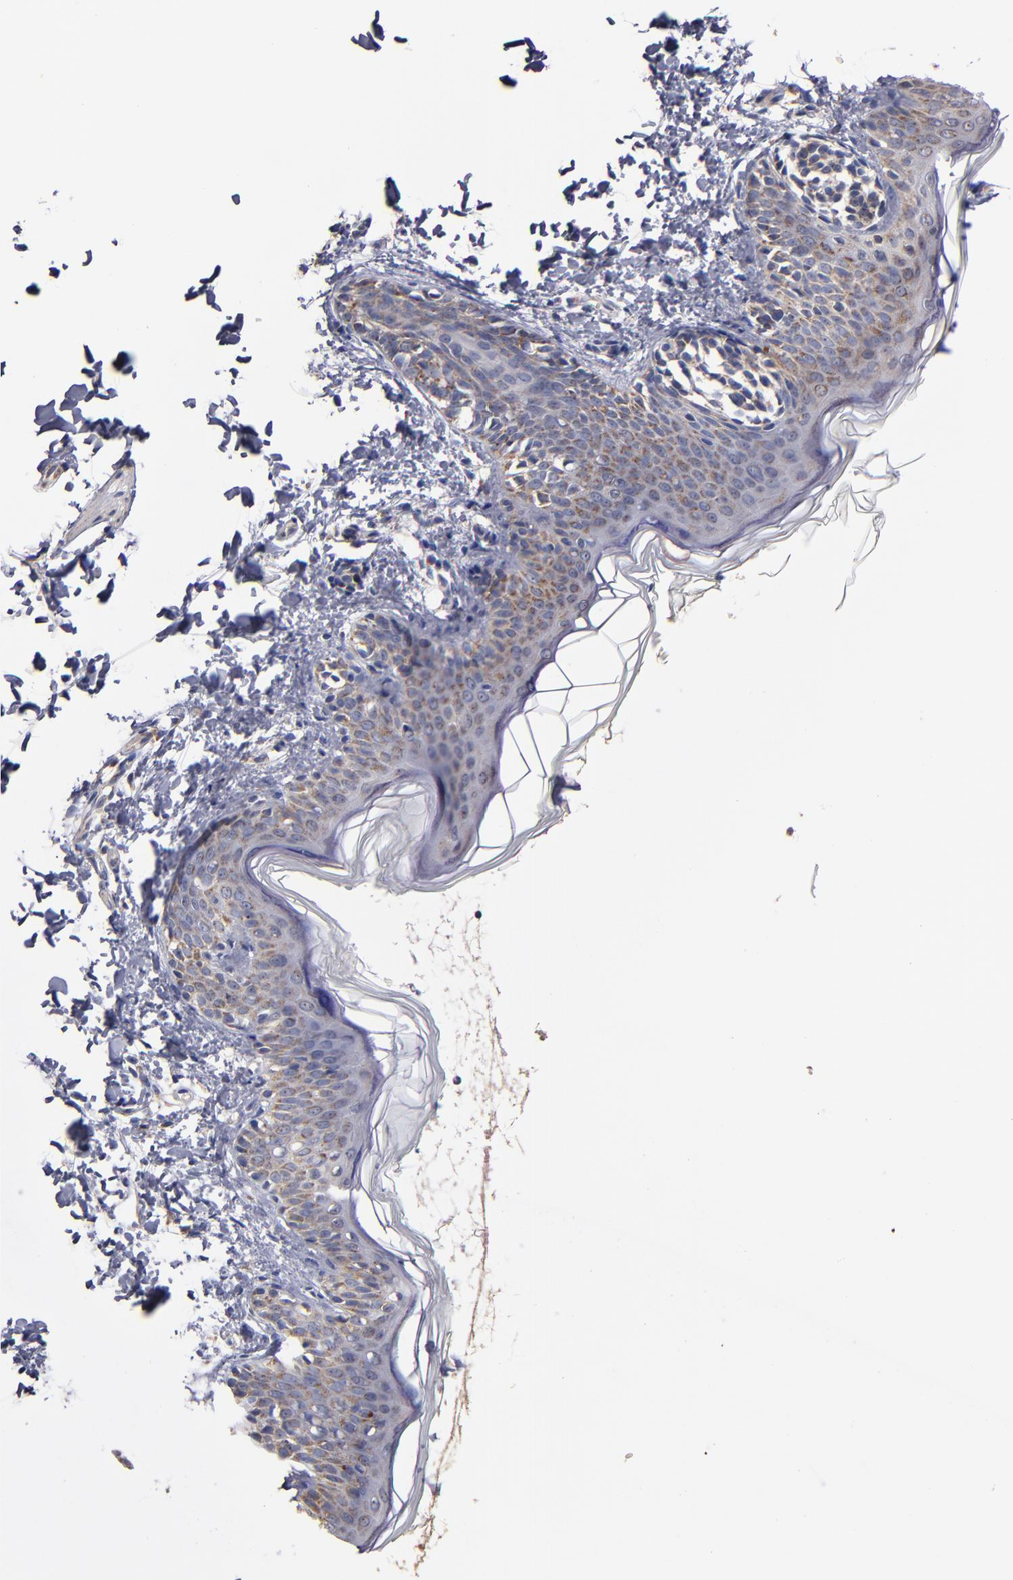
{"staining": {"intensity": "negative", "quantity": "none", "location": "none"}, "tissue": "skin", "cell_type": "Fibroblasts", "image_type": "normal", "snomed": [{"axis": "morphology", "description": "Normal tissue, NOS"}, {"axis": "topography", "description": "Skin"}], "caption": "Fibroblasts show no significant protein expression in normal skin.", "gene": "DIABLO", "patient": {"sex": "female", "age": 4}}